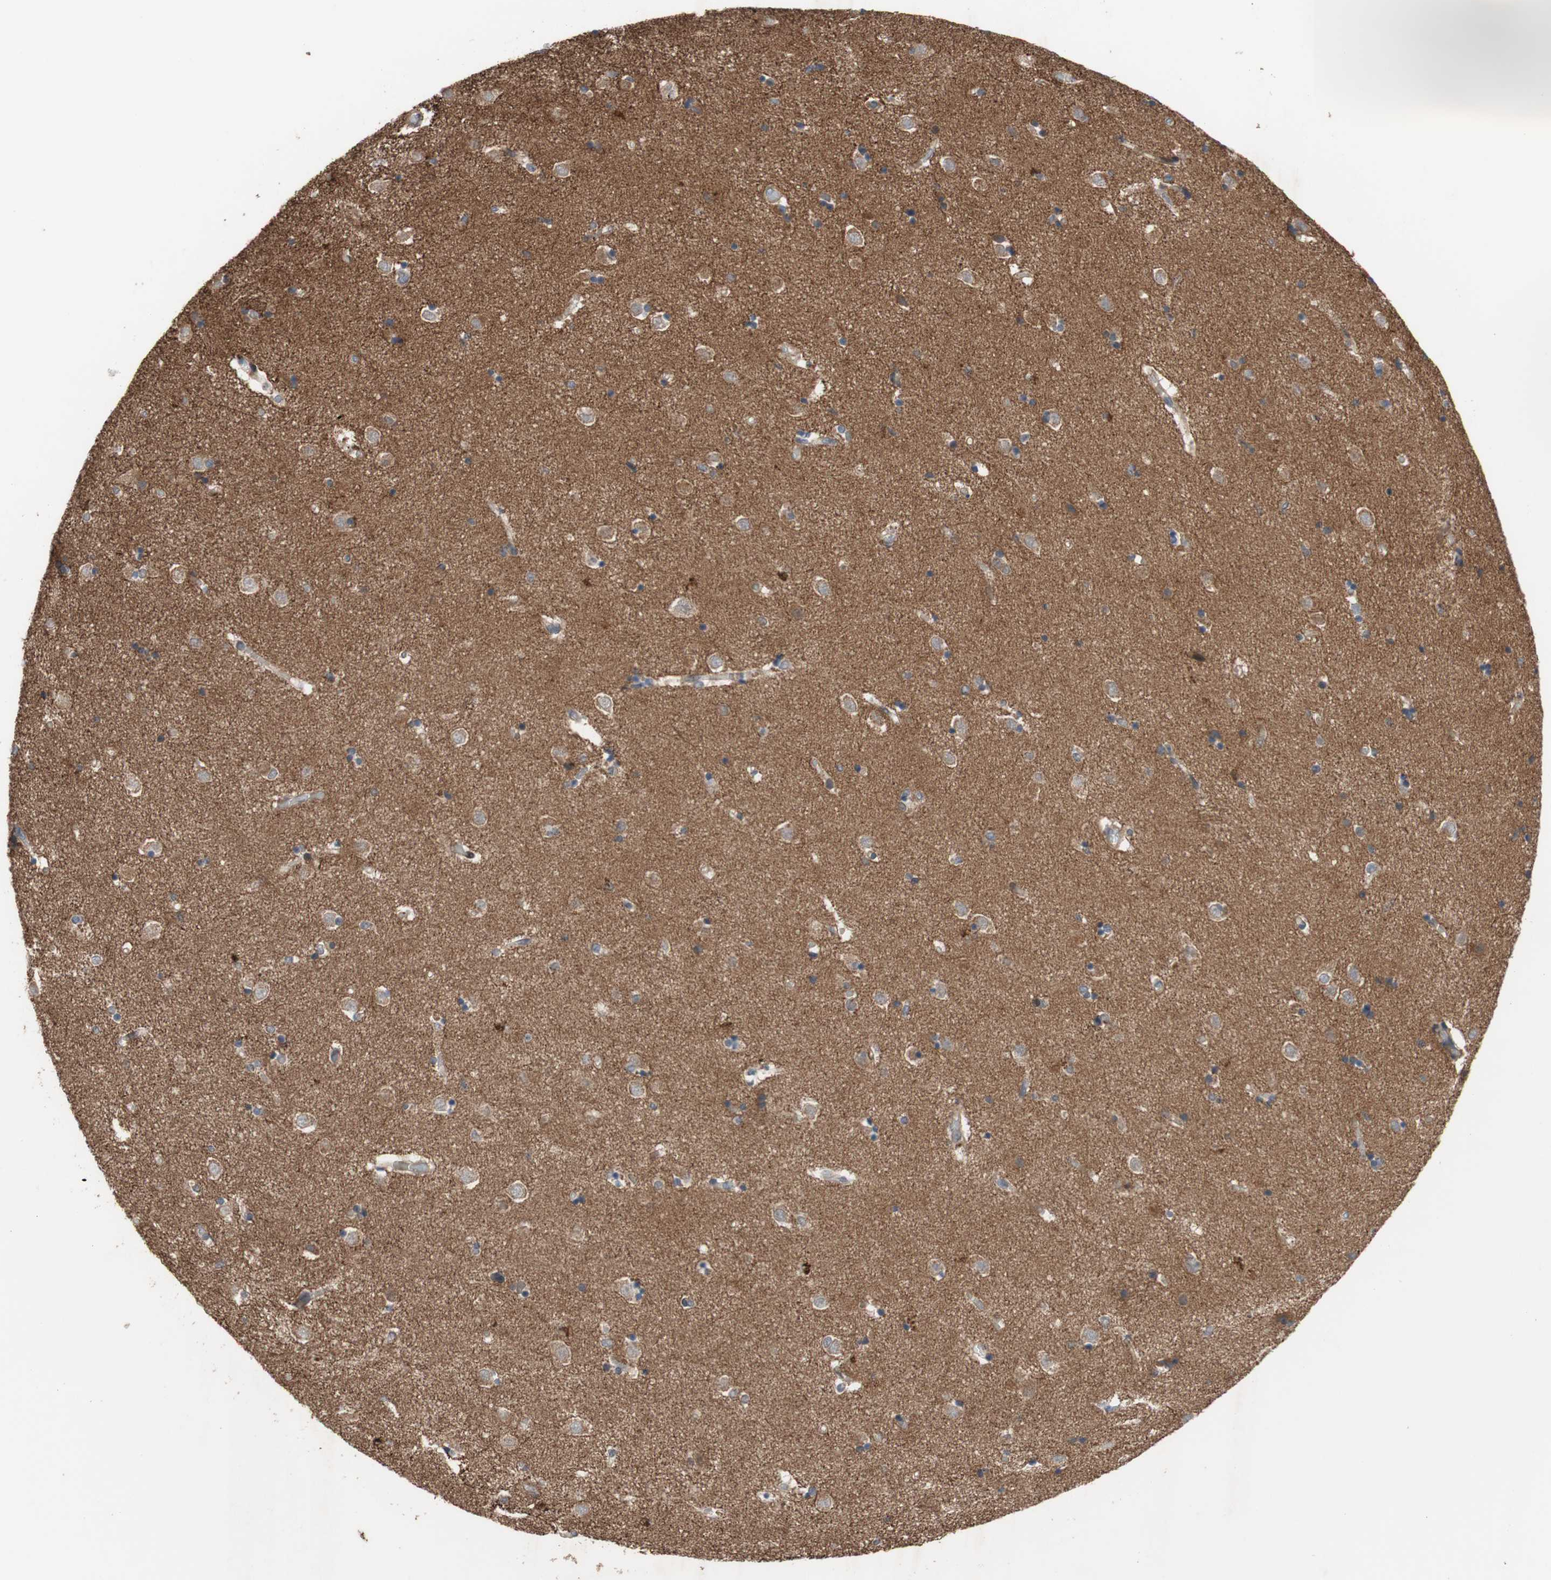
{"staining": {"intensity": "weak", "quantity": "25%-75%", "location": "cytoplasmic/membranous"}, "tissue": "caudate", "cell_type": "Glial cells", "image_type": "normal", "snomed": [{"axis": "morphology", "description": "Normal tissue, NOS"}, {"axis": "topography", "description": "Lateral ventricle wall"}], "caption": "Weak cytoplasmic/membranous staining for a protein is appreciated in approximately 25%-75% of glial cells of benign caudate using immunohistochemistry (IHC).", "gene": "OAZ1", "patient": {"sex": "female", "age": 54}}